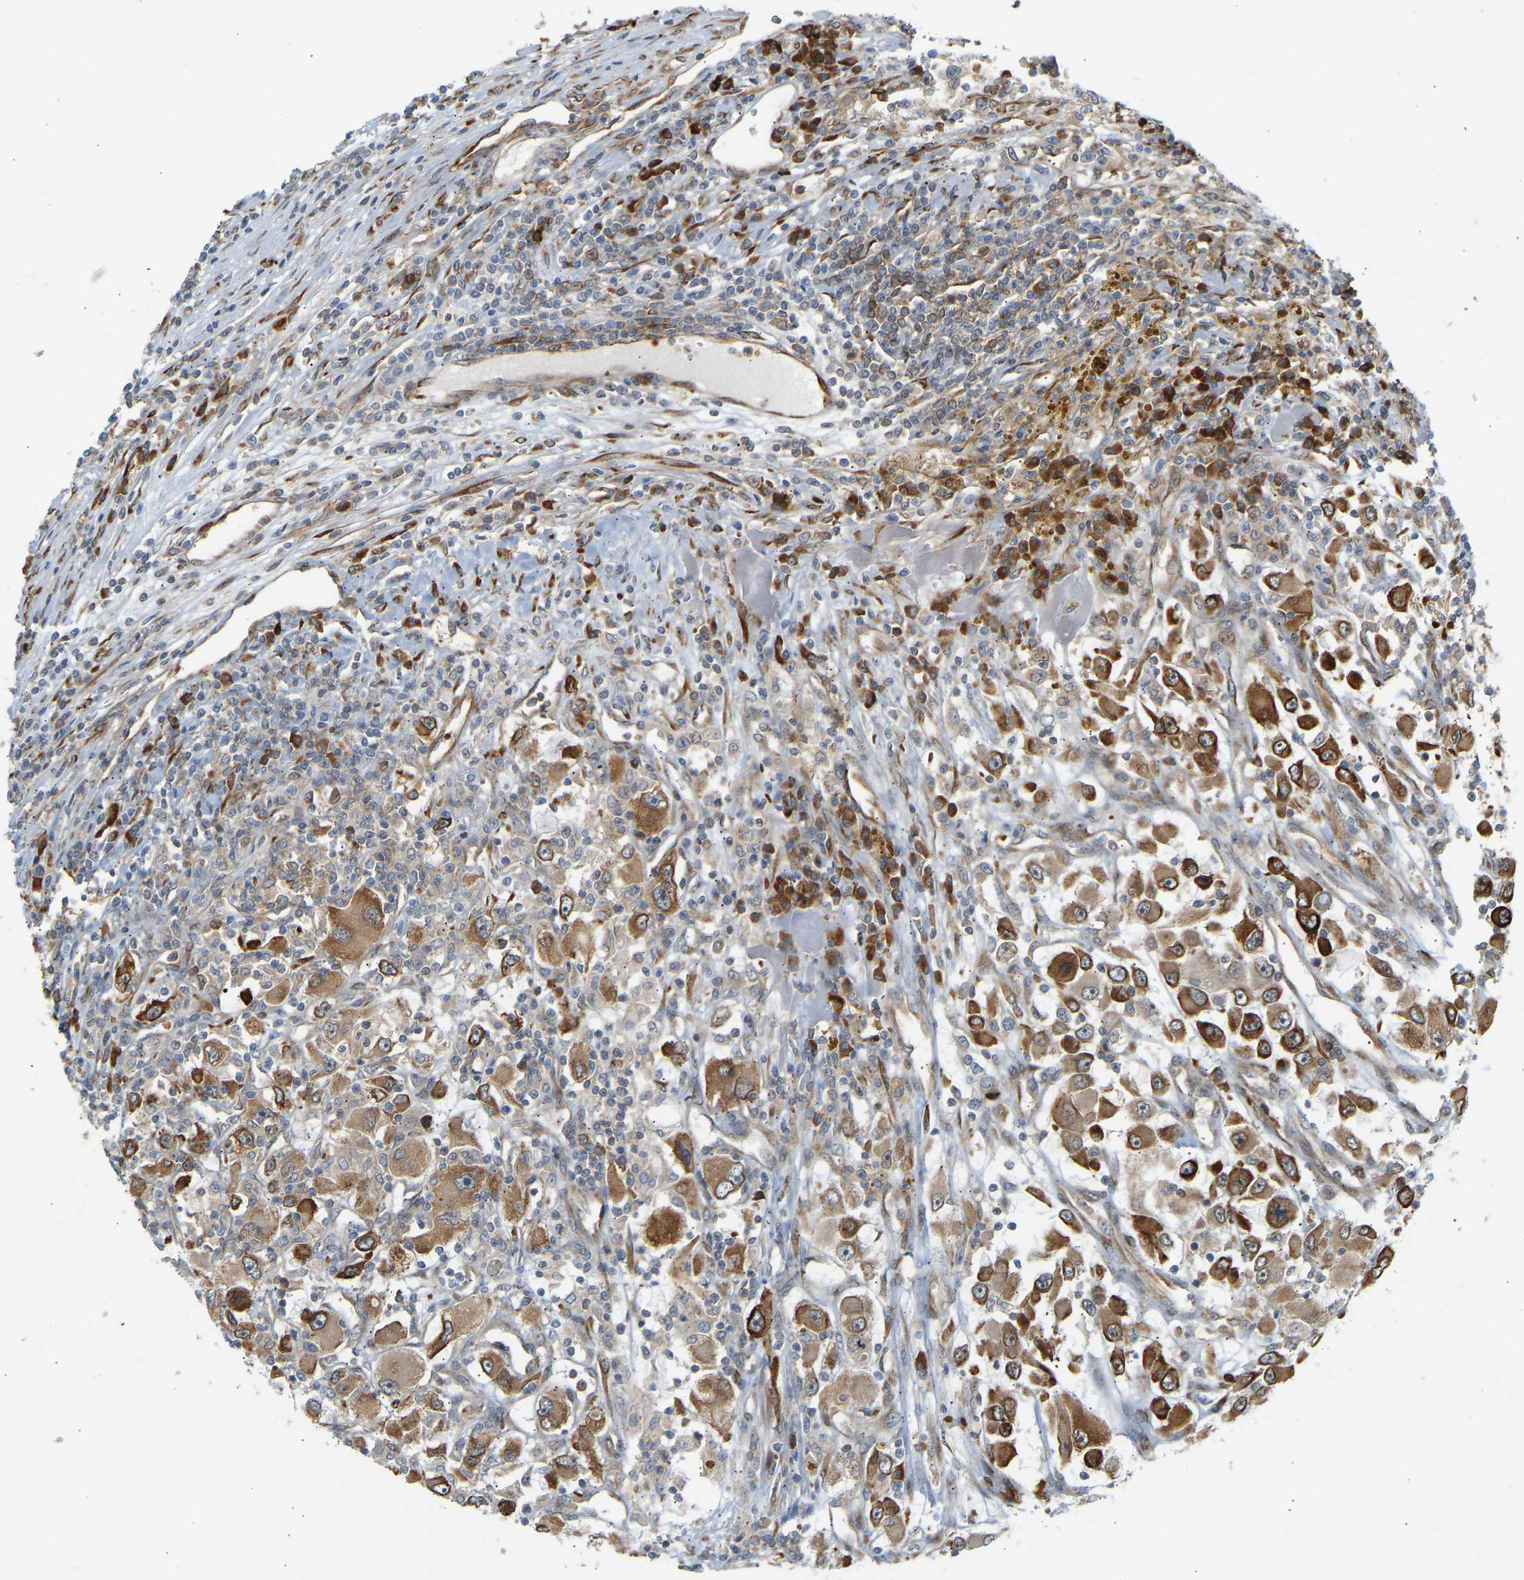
{"staining": {"intensity": "strong", "quantity": "25%-75%", "location": "cytoplasmic/membranous"}, "tissue": "renal cancer", "cell_type": "Tumor cells", "image_type": "cancer", "snomed": [{"axis": "morphology", "description": "Adenocarcinoma, NOS"}, {"axis": "topography", "description": "Kidney"}], "caption": "Brown immunohistochemical staining in renal cancer displays strong cytoplasmic/membranous expression in approximately 25%-75% of tumor cells.", "gene": "PLCG2", "patient": {"sex": "female", "age": 52}}